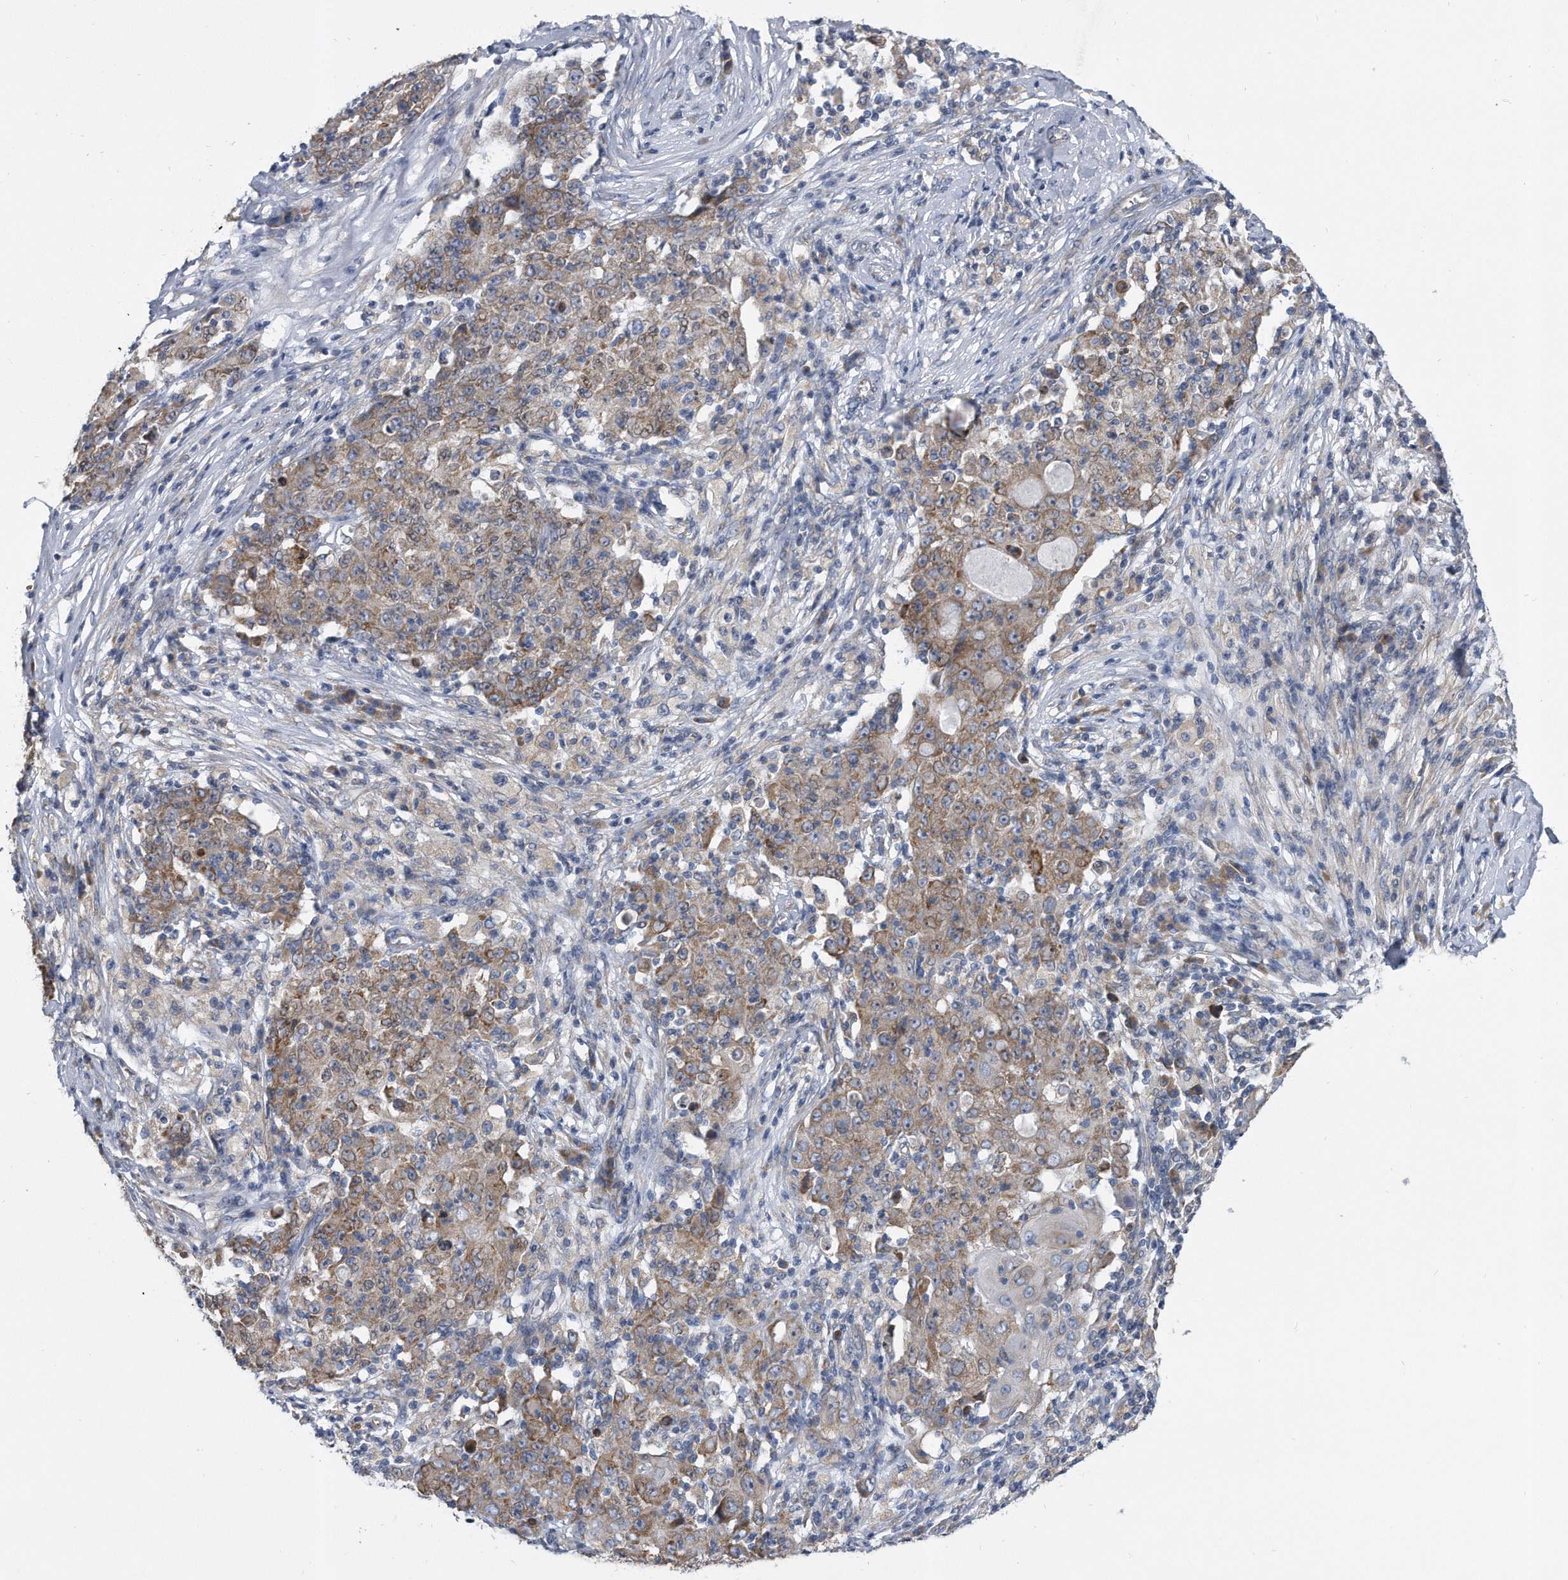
{"staining": {"intensity": "weak", "quantity": ">75%", "location": "cytoplasmic/membranous"}, "tissue": "ovarian cancer", "cell_type": "Tumor cells", "image_type": "cancer", "snomed": [{"axis": "morphology", "description": "Carcinoma, endometroid"}, {"axis": "topography", "description": "Ovary"}], "caption": "Ovarian cancer stained with a protein marker exhibits weak staining in tumor cells.", "gene": "CCDC47", "patient": {"sex": "female", "age": 42}}